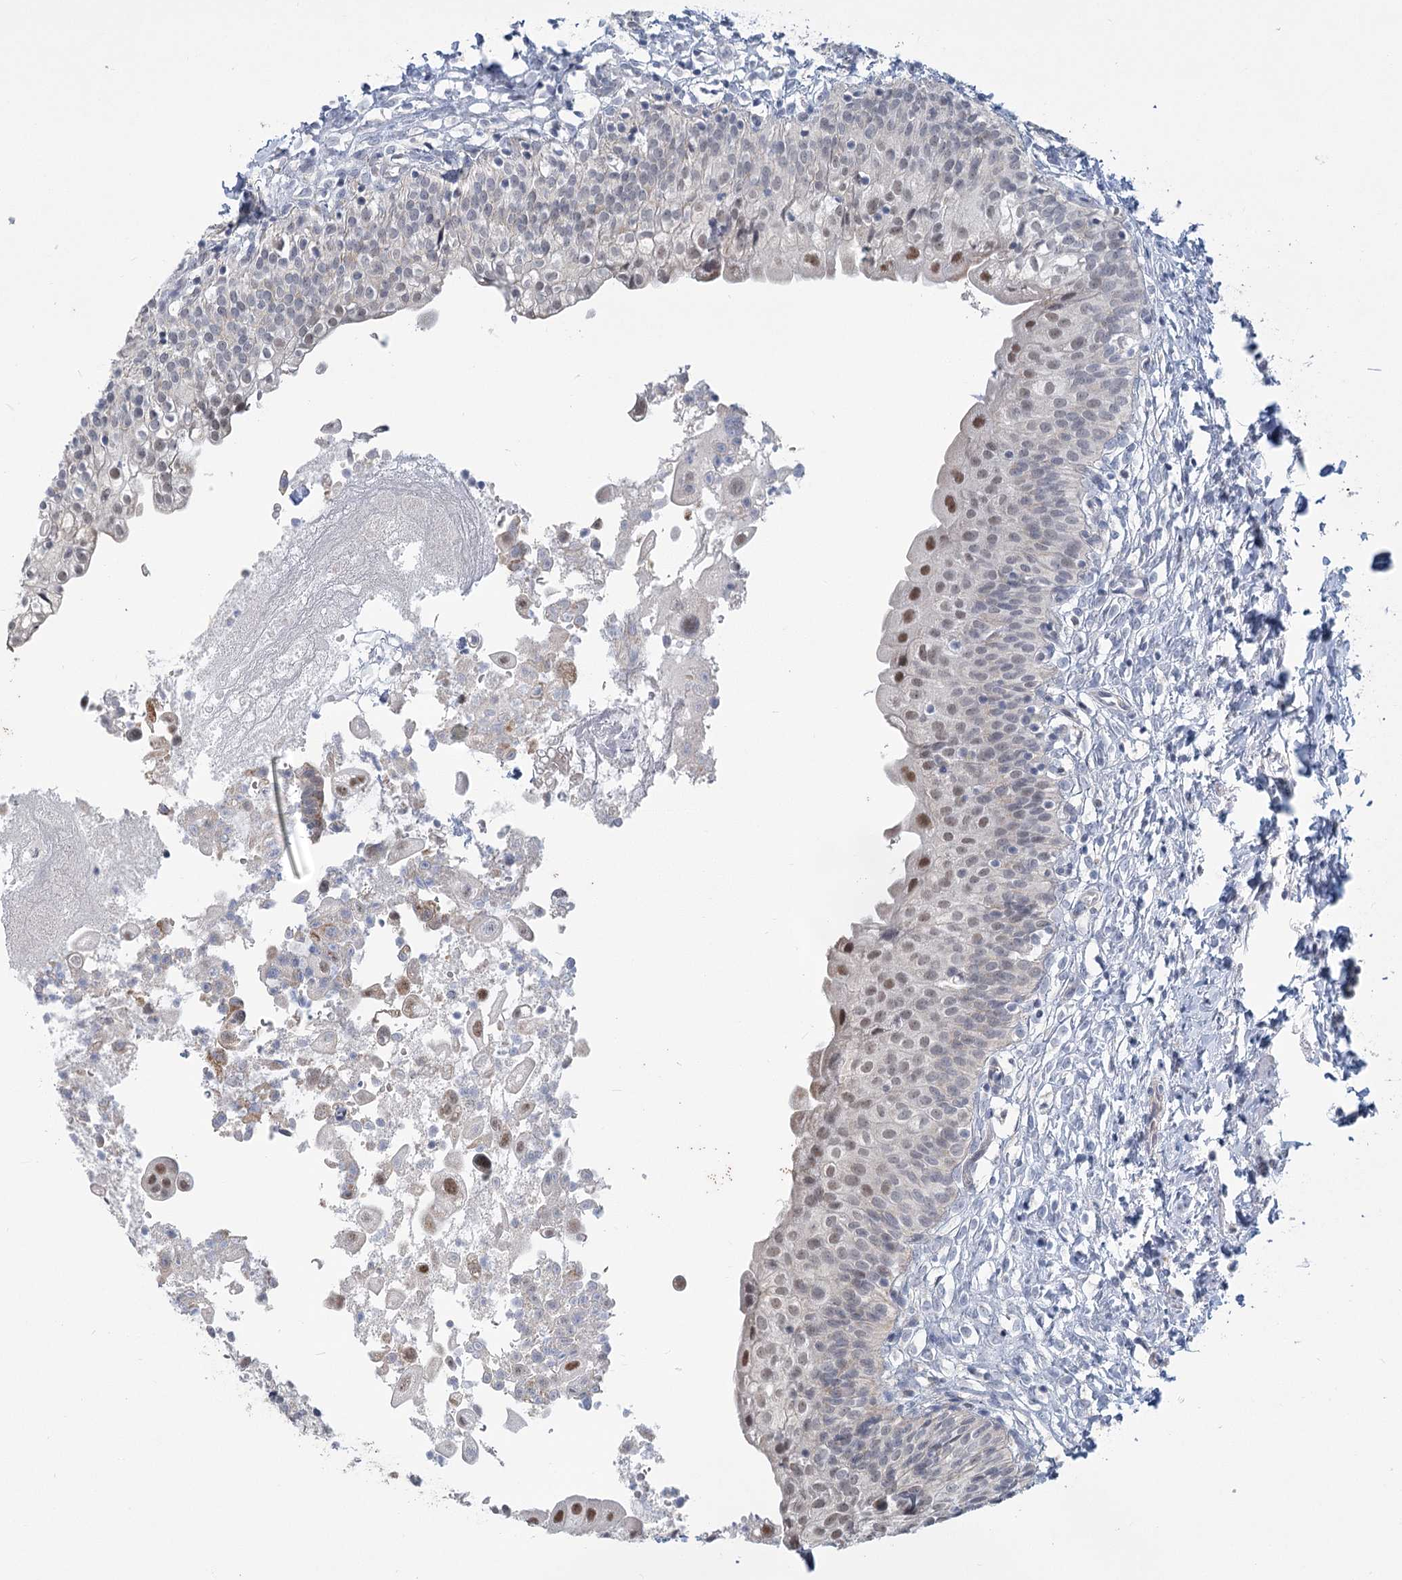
{"staining": {"intensity": "moderate", "quantity": "<25%", "location": "nuclear"}, "tissue": "urinary bladder", "cell_type": "Urothelial cells", "image_type": "normal", "snomed": [{"axis": "morphology", "description": "Normal tissue, NOS"}, {"axis": "topography", "description": "Urinary bladder"}], "caption": "The photomicrograph demonstrates immunohistochemical staining of benign urinary bladder. There is moderate nuclear positivity is identified in approximately <25% of urothelial cells. (IHC, brightfield microscopy, high magnification).", "gene": "MTG1", "patient": {"sex": "male", "age": 55}}